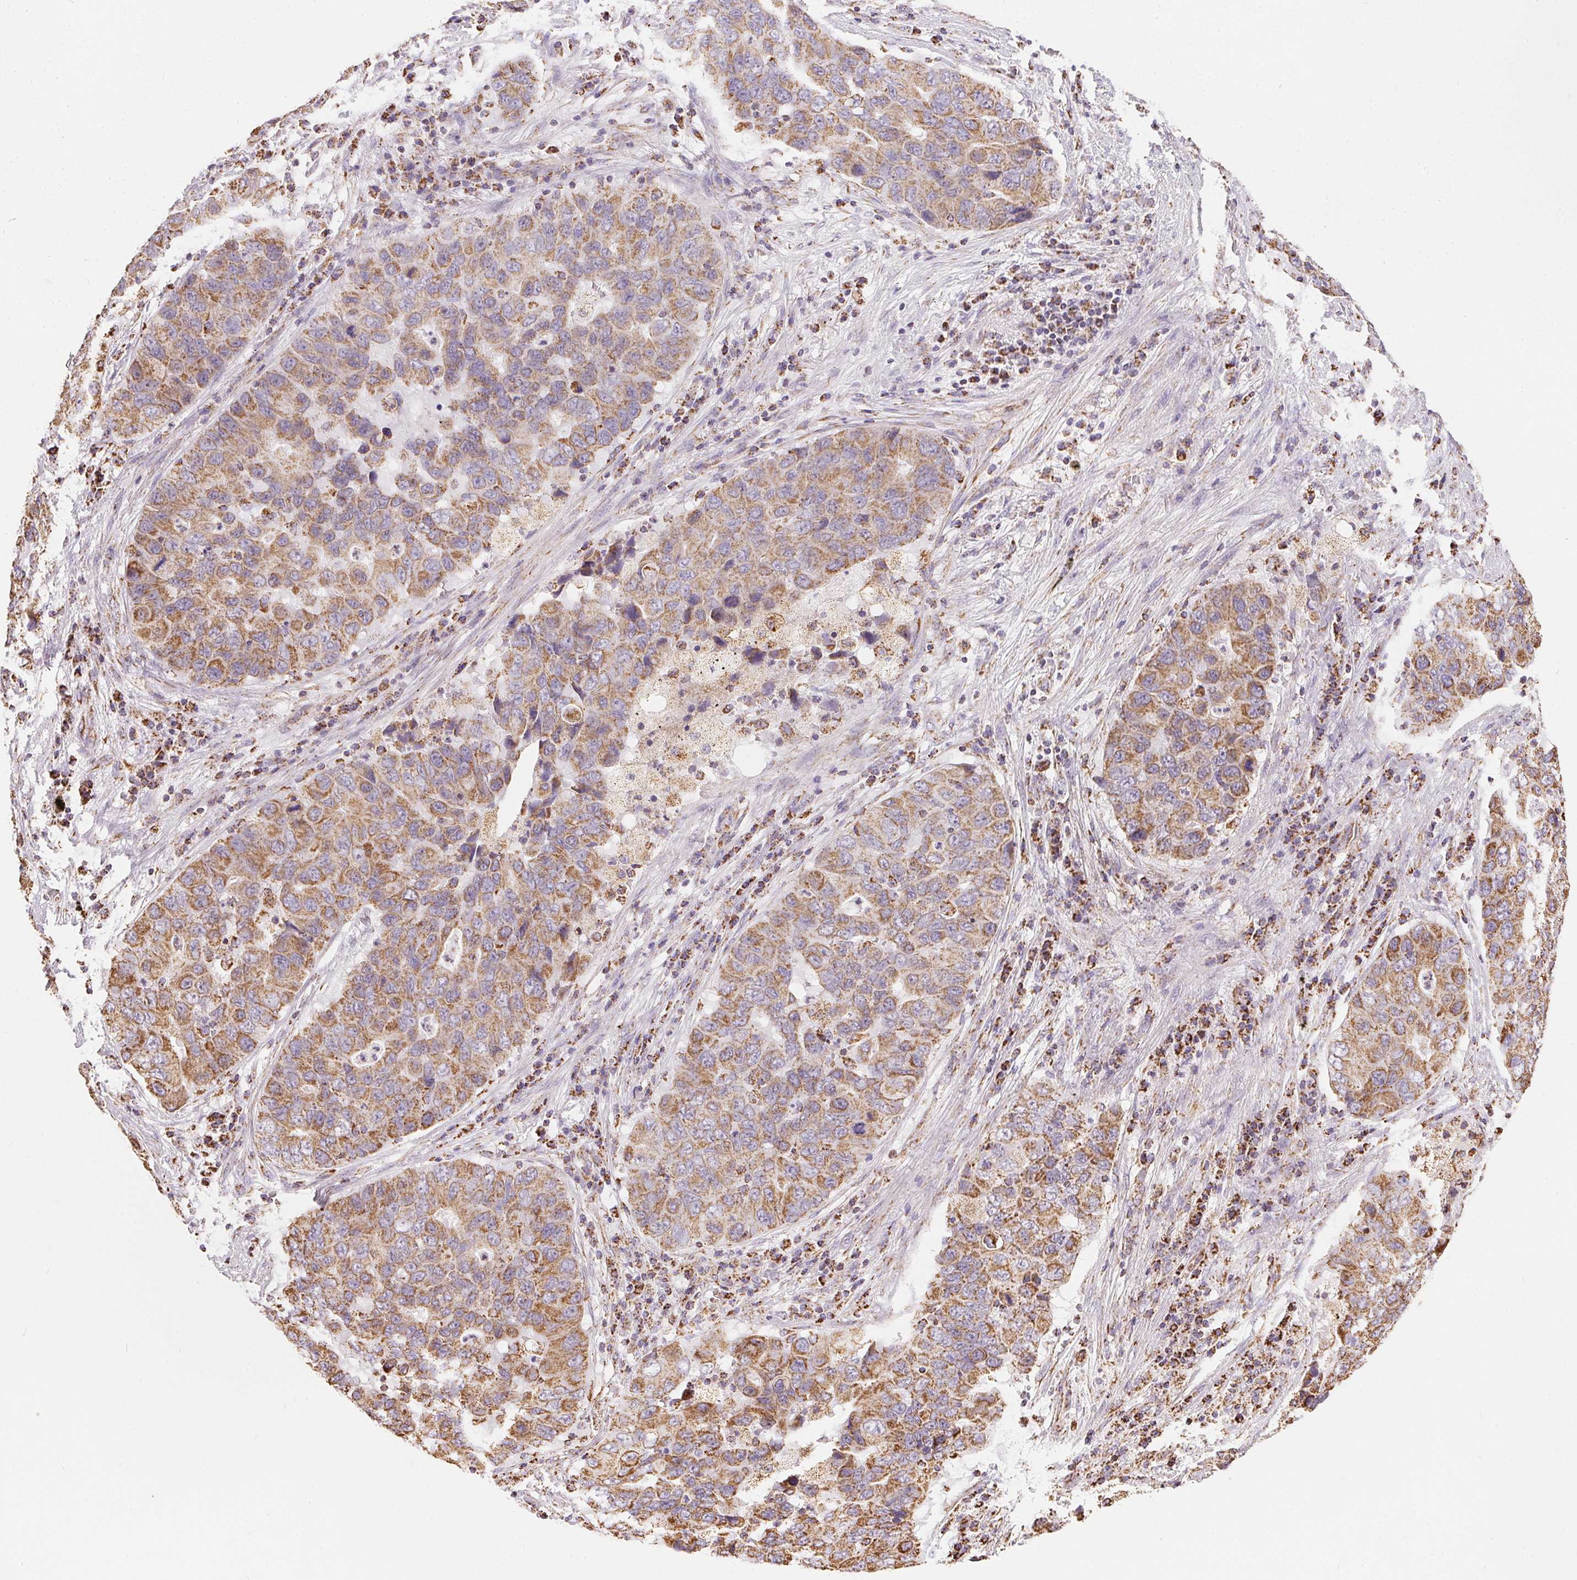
{"staining": {"intensity": "moderate", "quantity": ">75%", "location": "cytoplasmic/membranous"}, "tissue": "lung cancer", "cell_type": "Tumor cells", "image_type": "cancer", "snomed": [{"axis": "morphology", "description": "Adenocarcinoma, NOS"}, {"axis": "morphology", "description": "Adenocarcinoma, metastatic, NOS"}, {"axis": "topography", "description": "Lymph node"}, {"axis": "topography", "description": "Lung"}], "caption": "Immunohistochemistry photomicrograph of neoplastic tissue: lung cancer stained using immunohistochemistry shows medium levels of moderate protein expression localized specifically in the cytoplasmic/membranous of tumor cells, appearing as a cytoplasmic/membranous brown color.", "gene": "MAPK11", "patient": {"sex": "female", "age": 54}}